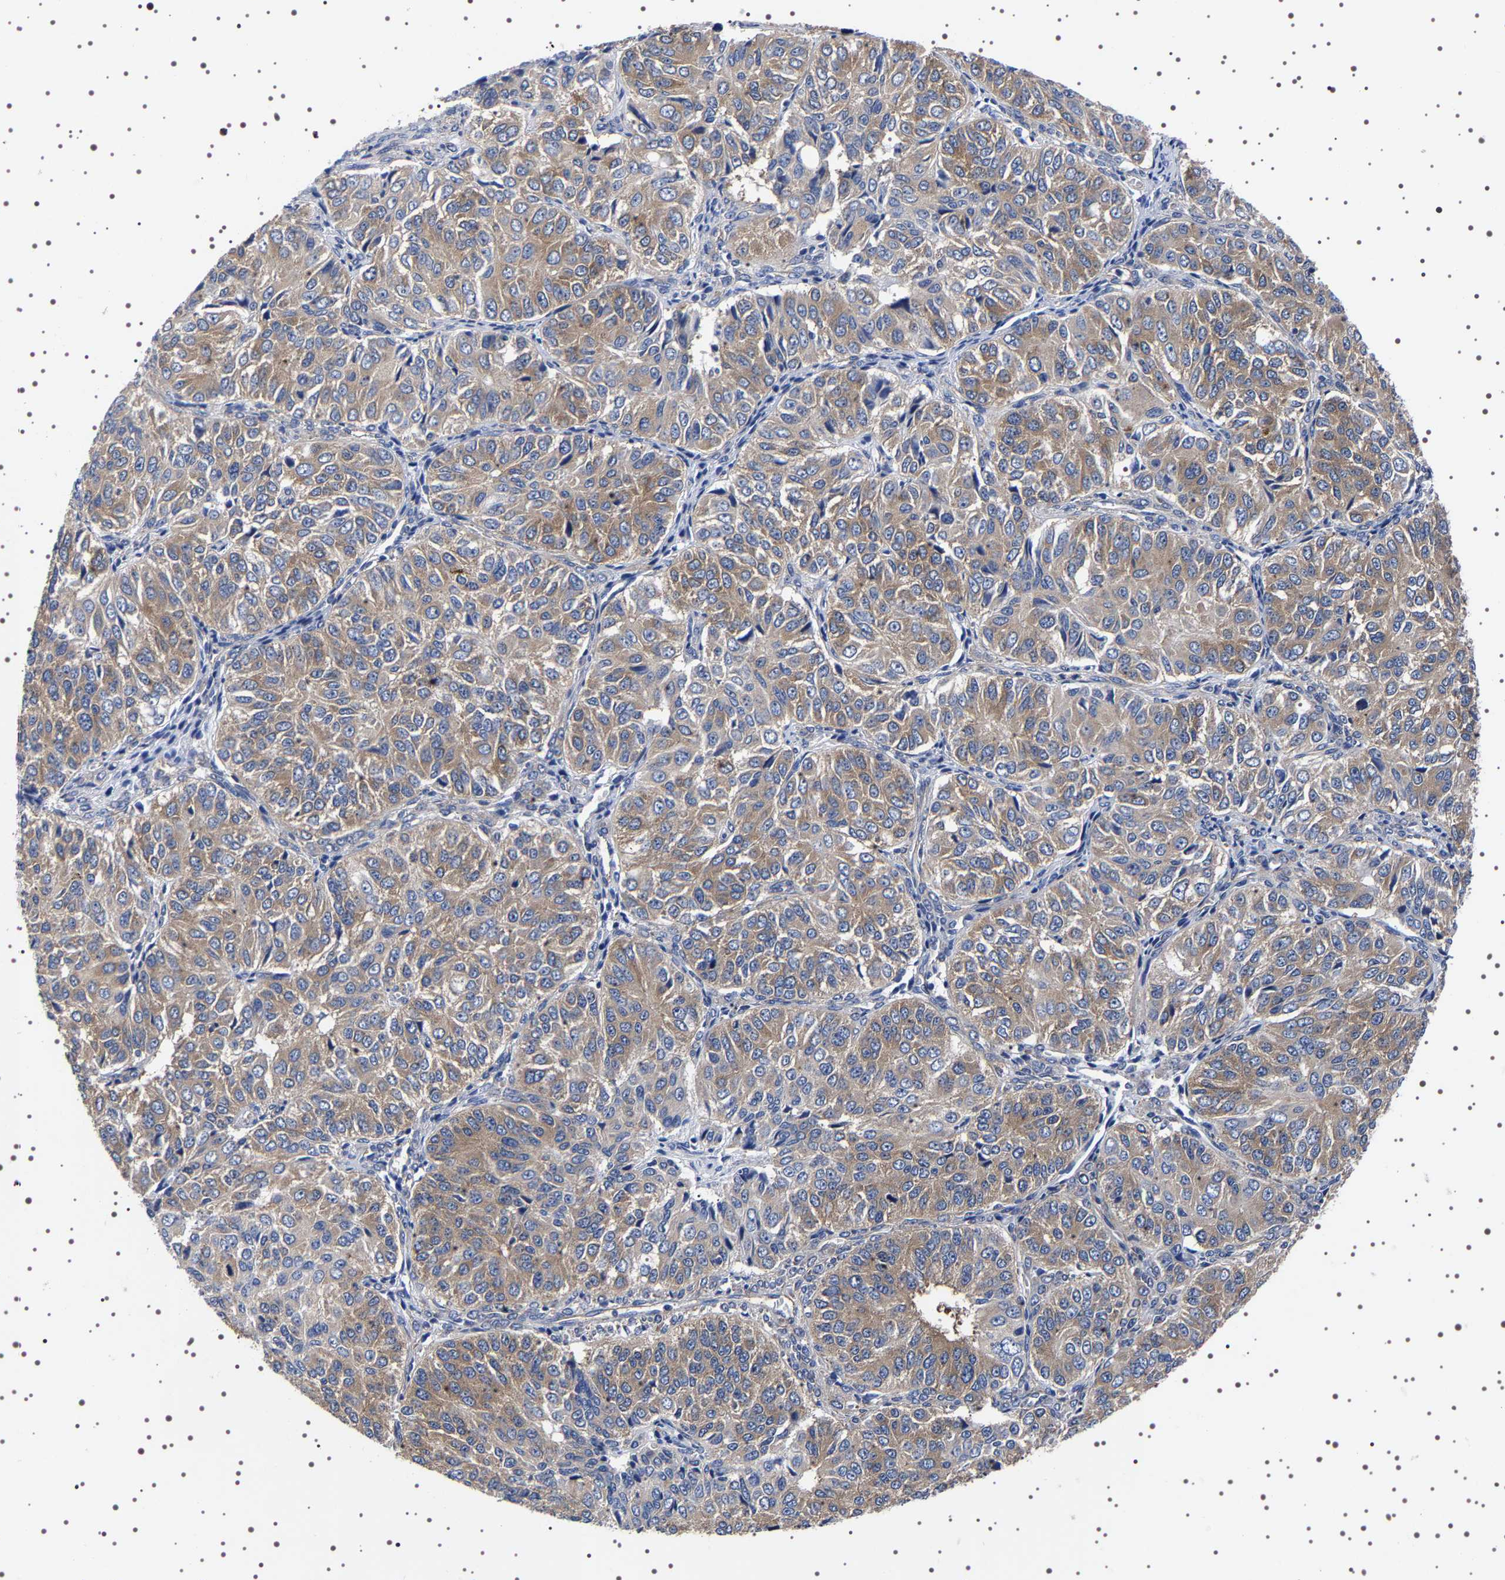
{"staining": {"intensity": "moderate", "quantity": ">75%", "location": "cytoplasmic/membranous"}, "tissue": "ovarian cancer", "cell_type": "Tumor cells", "image_type": "cancer", "snomed": [{"axis": "morphology", "description": "Carcinoma, endometroid"}, {"axis": "topography", "description": "Ovary"}], "caption": "Immunohistochemistry of ovarian endometroid carcinoma shows medium levels of moderate cytoplasmic/membranous expression in approximately >75% of tumor cells.", "gene": "DARS1", "patient": {"sex": "female", "age": 51}}